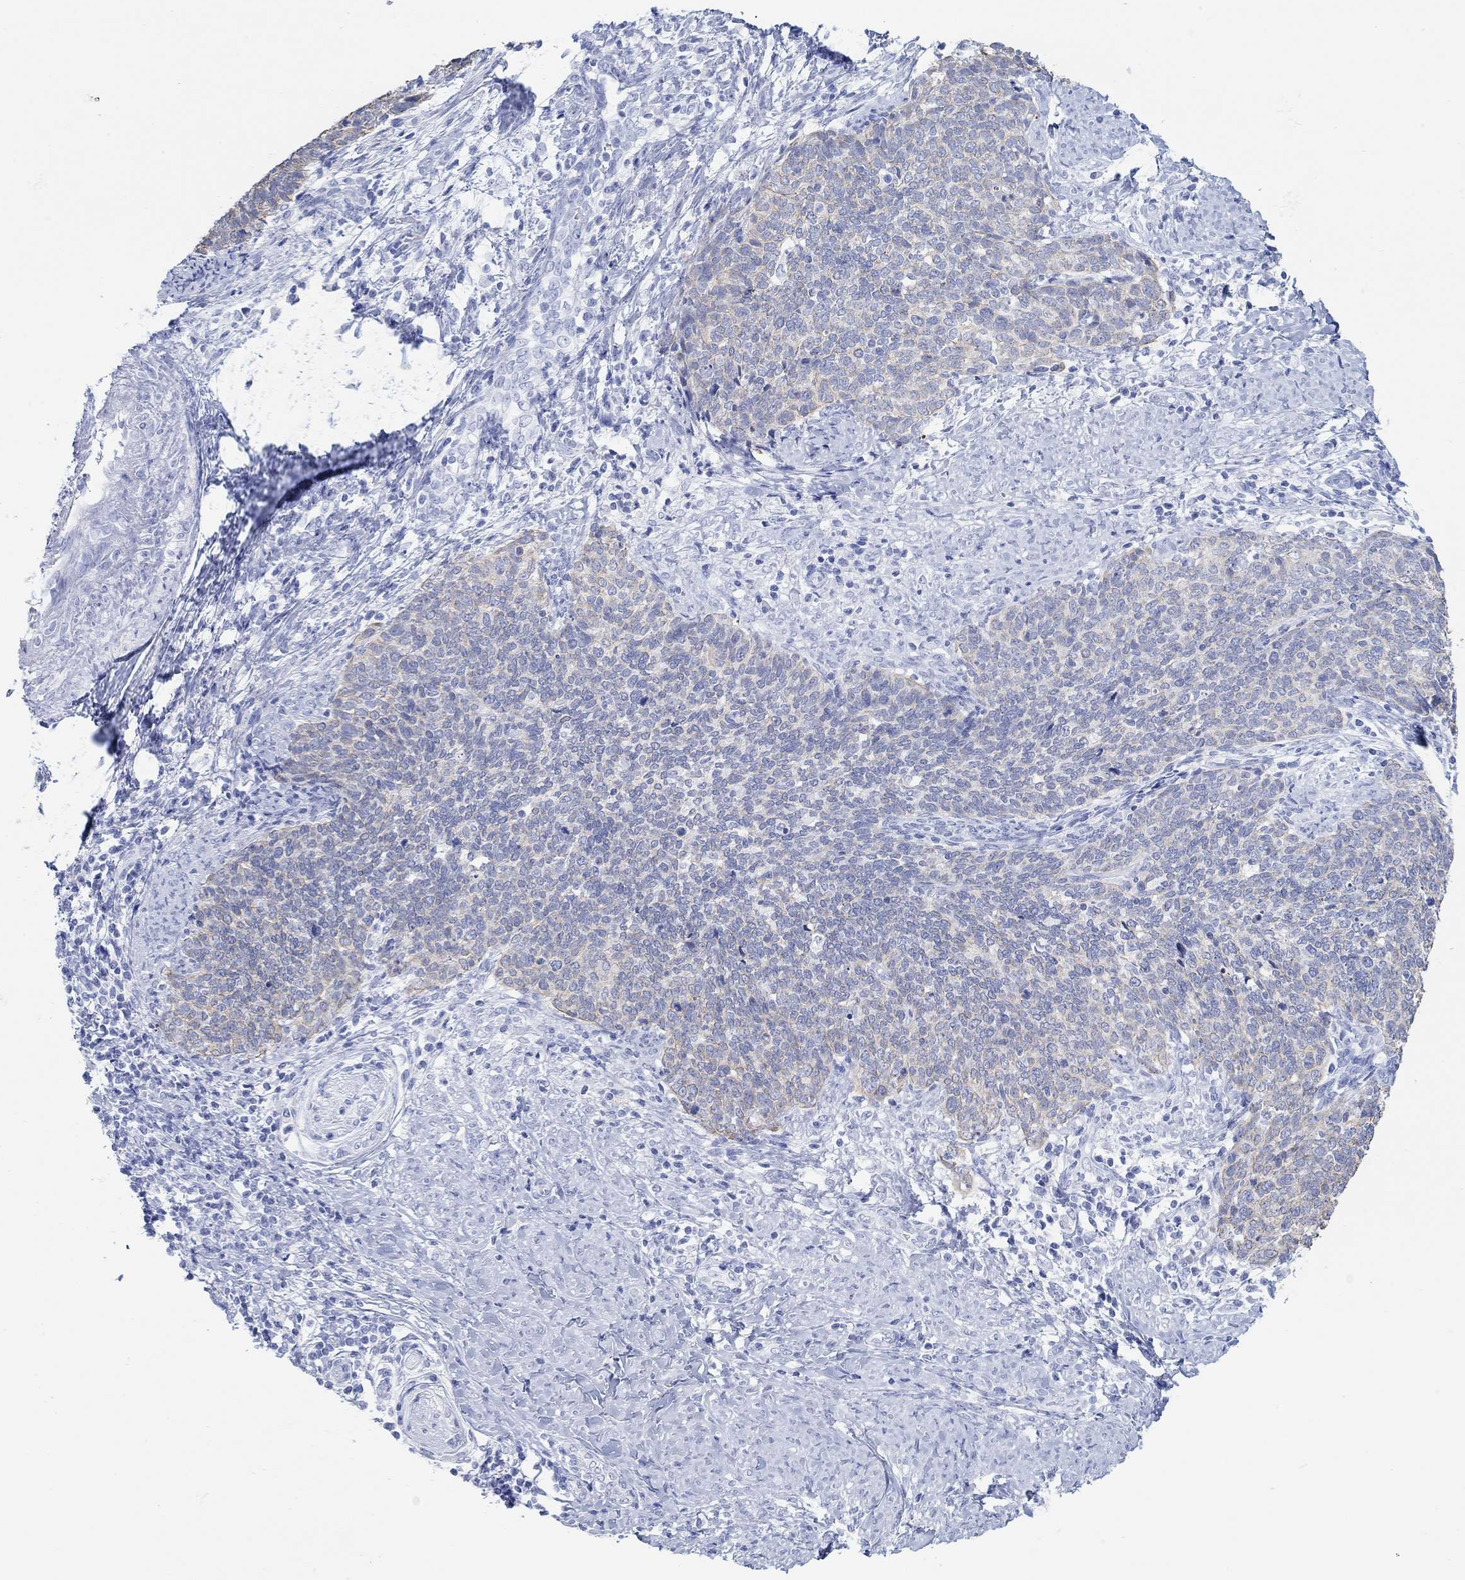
{"staining": {"intensity": "weak", "quantity": "<25%", "location": "cytoplasmic/membranous"}, "tissue": "cervical cancer", "cell_type": "Tumor cells", "image_type": "cancer", "snomed": [{"axis": "morphology", "description": "Normal tissue, NOS"}, {"axis": "morphology", "description": "Squamous cell carcinoma, NOS"}, {"axis": "topography", "description": "Cervix"}], "caption": "An IHC photomicrograph of cervical cancer is shown. There is no staining in tumor cells of cervical cancer.", "gene": "AK8", "patient": {"sex": "female", "age": 39}}